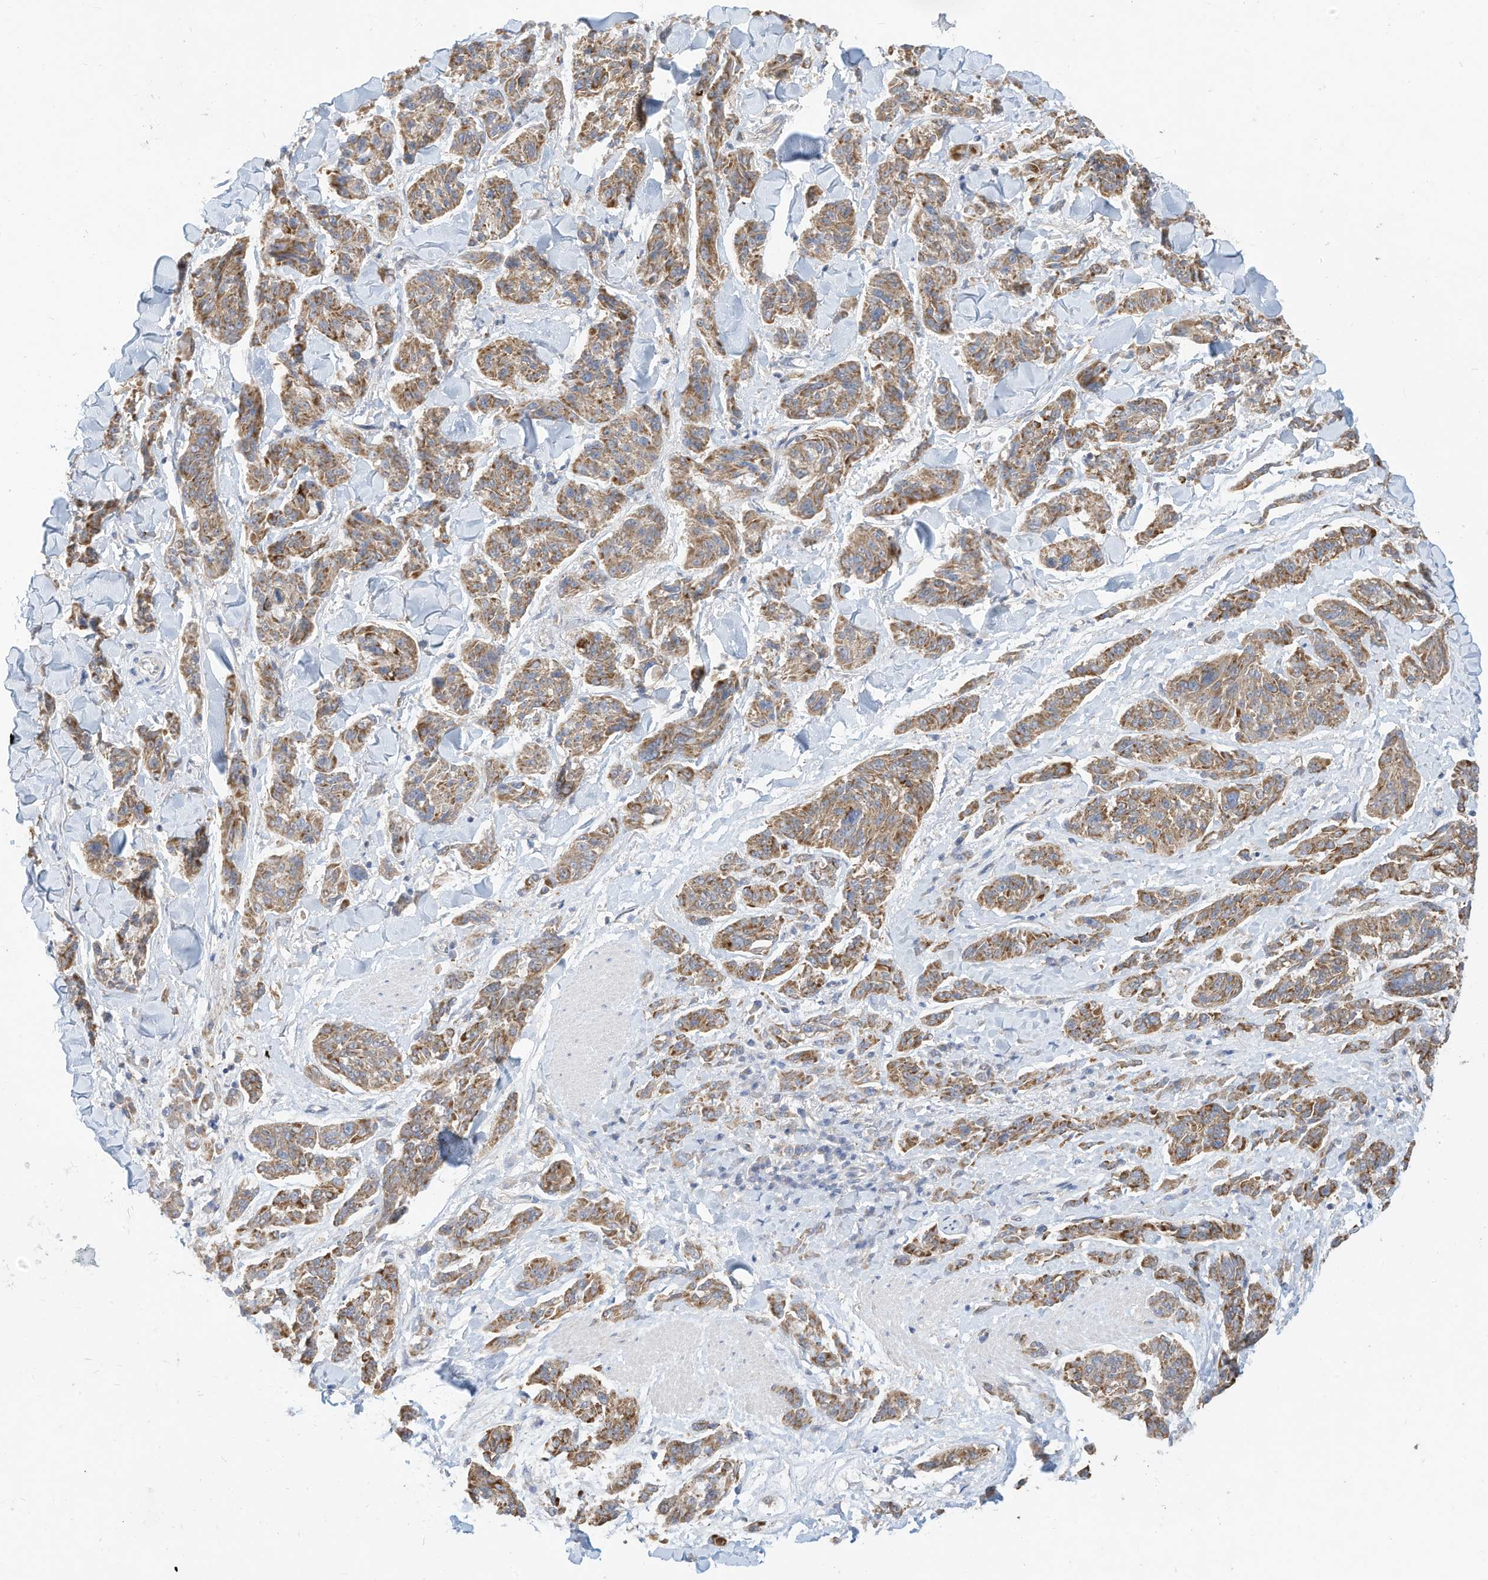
{"staining": {"intensity": "moderate", "quantity": ">75%", "location": "cytoplasmic/membranous"}, "tissue": "melanoma", "cell_type": "Tumor cells", "image_type": "cancer", "snomed": [{"axis": "morphology", "description": "Malignant melanoma, NOS"}, {"axis": "topography", "description": "Skin"}], "caption": "Tumor cells show medium levels of moderate cytoplasmic/membranous positivity in approximately >75% of cells in malignant melanoma.", "gene": "RHOH", "patient": {"sex": "male", "age": 53}}